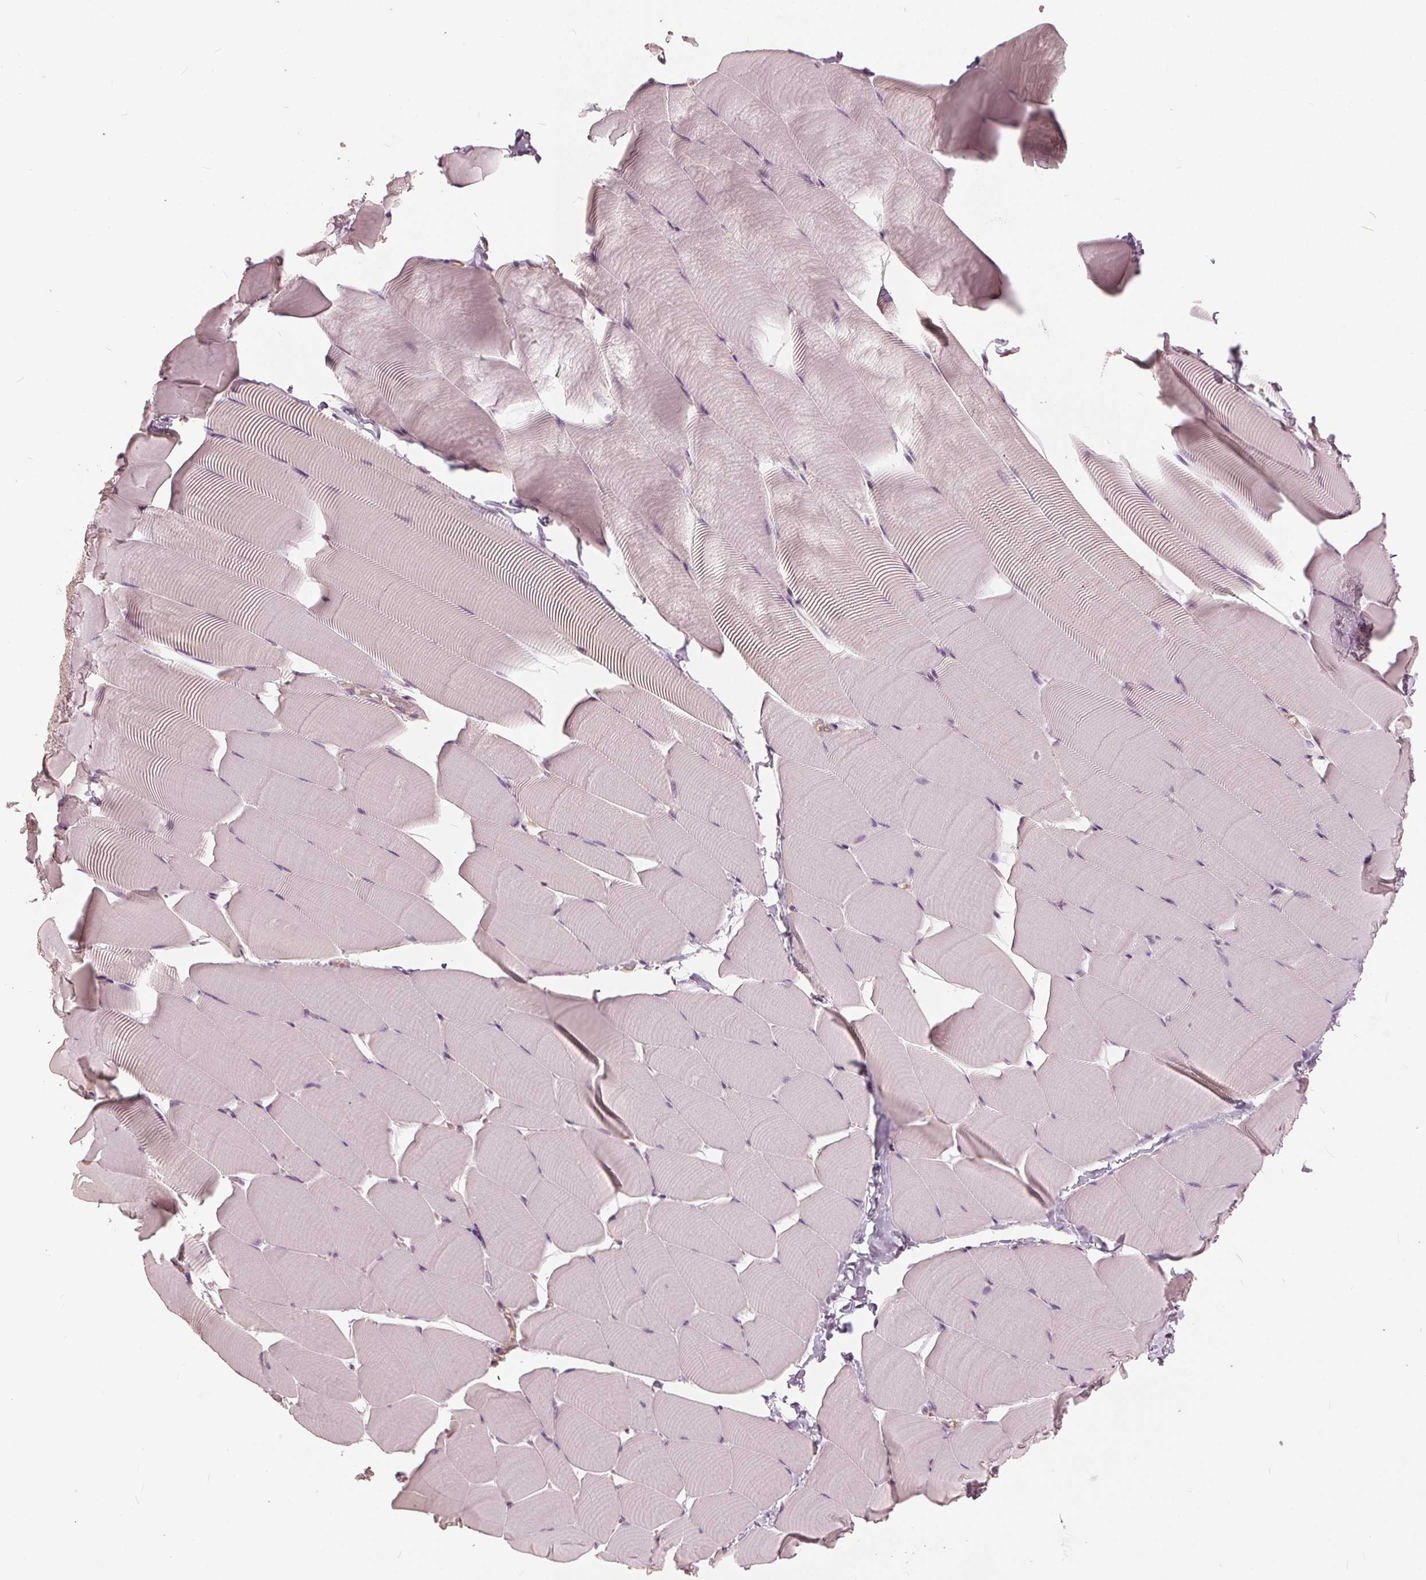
{"staining": {"intensity": "negative", "quantity": "none", "location": "none"}, "tissue": "skeletal muscle", "cell_type": "Myocytes", "image_type": "normal", "snomed": [{"axis": "morphology", "description": "Normal tissue, NOS"}, {"axis": "topography", "description": "Skeletal muscle"}], "caption": "Image shows no significant protein expression in myocytes of unremarkable skeletal muscle.", "gene": "KLK13", "patient": {"sex": "male", "age": 25}}